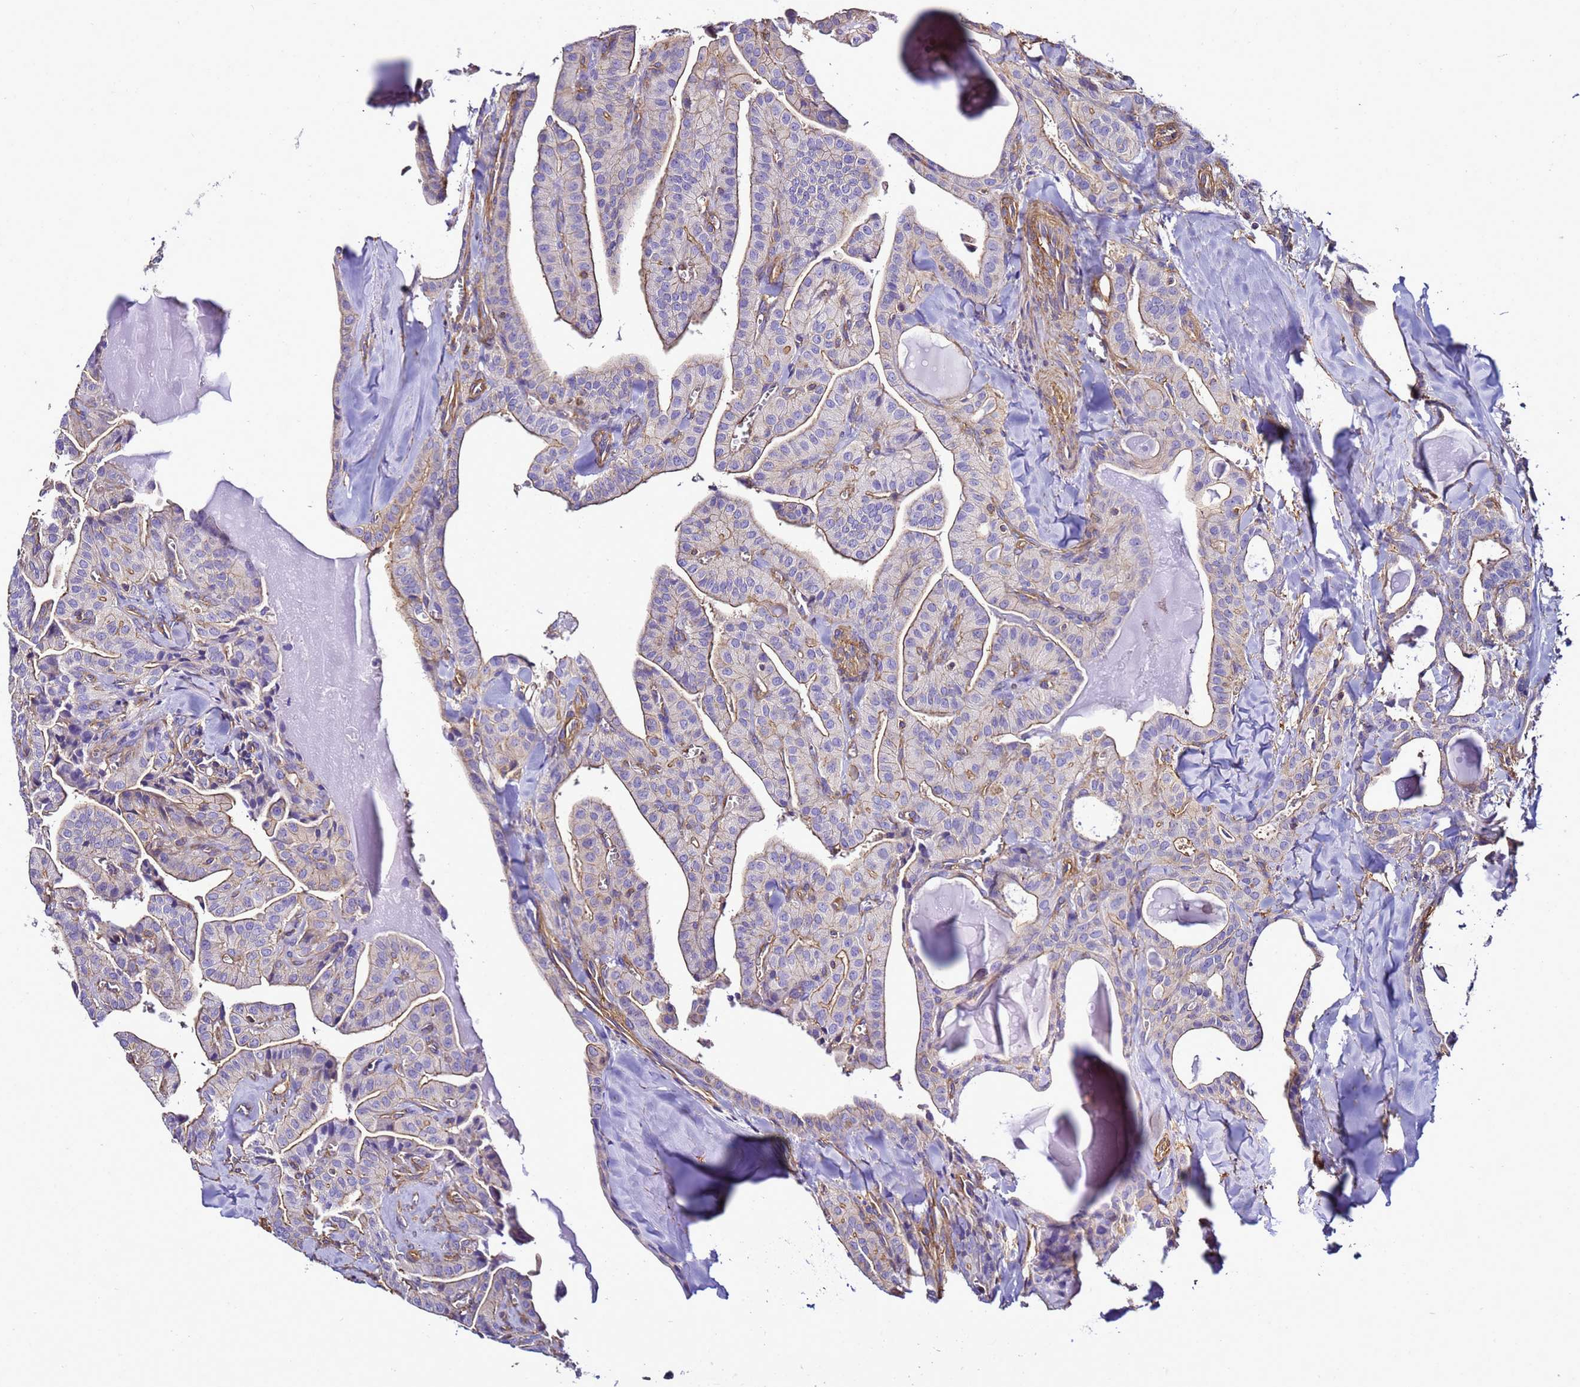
{"staining": {"intensity": "moderate", "quantity": "<25%", "location": "cytoplasmic/membranous"}, "tissue": "thyroid cancer", "cell_type": "Tumor cells", "image_type": "cancer", "snomed": [{"axis": "morphology", "description": "Papillary adenocarcinoma, NOS"}, {"axis": "topography", "description": "Thyroid gland"}], "caption": "A micrograph showing moderate cytoplasmic/membranous positivity in about <25% of tumor cells in thyroid cancer, as visualized by brown immunohistochemical staining.", "gene": "MYL12A", "patient": {"sex": "male", "age": 52}}